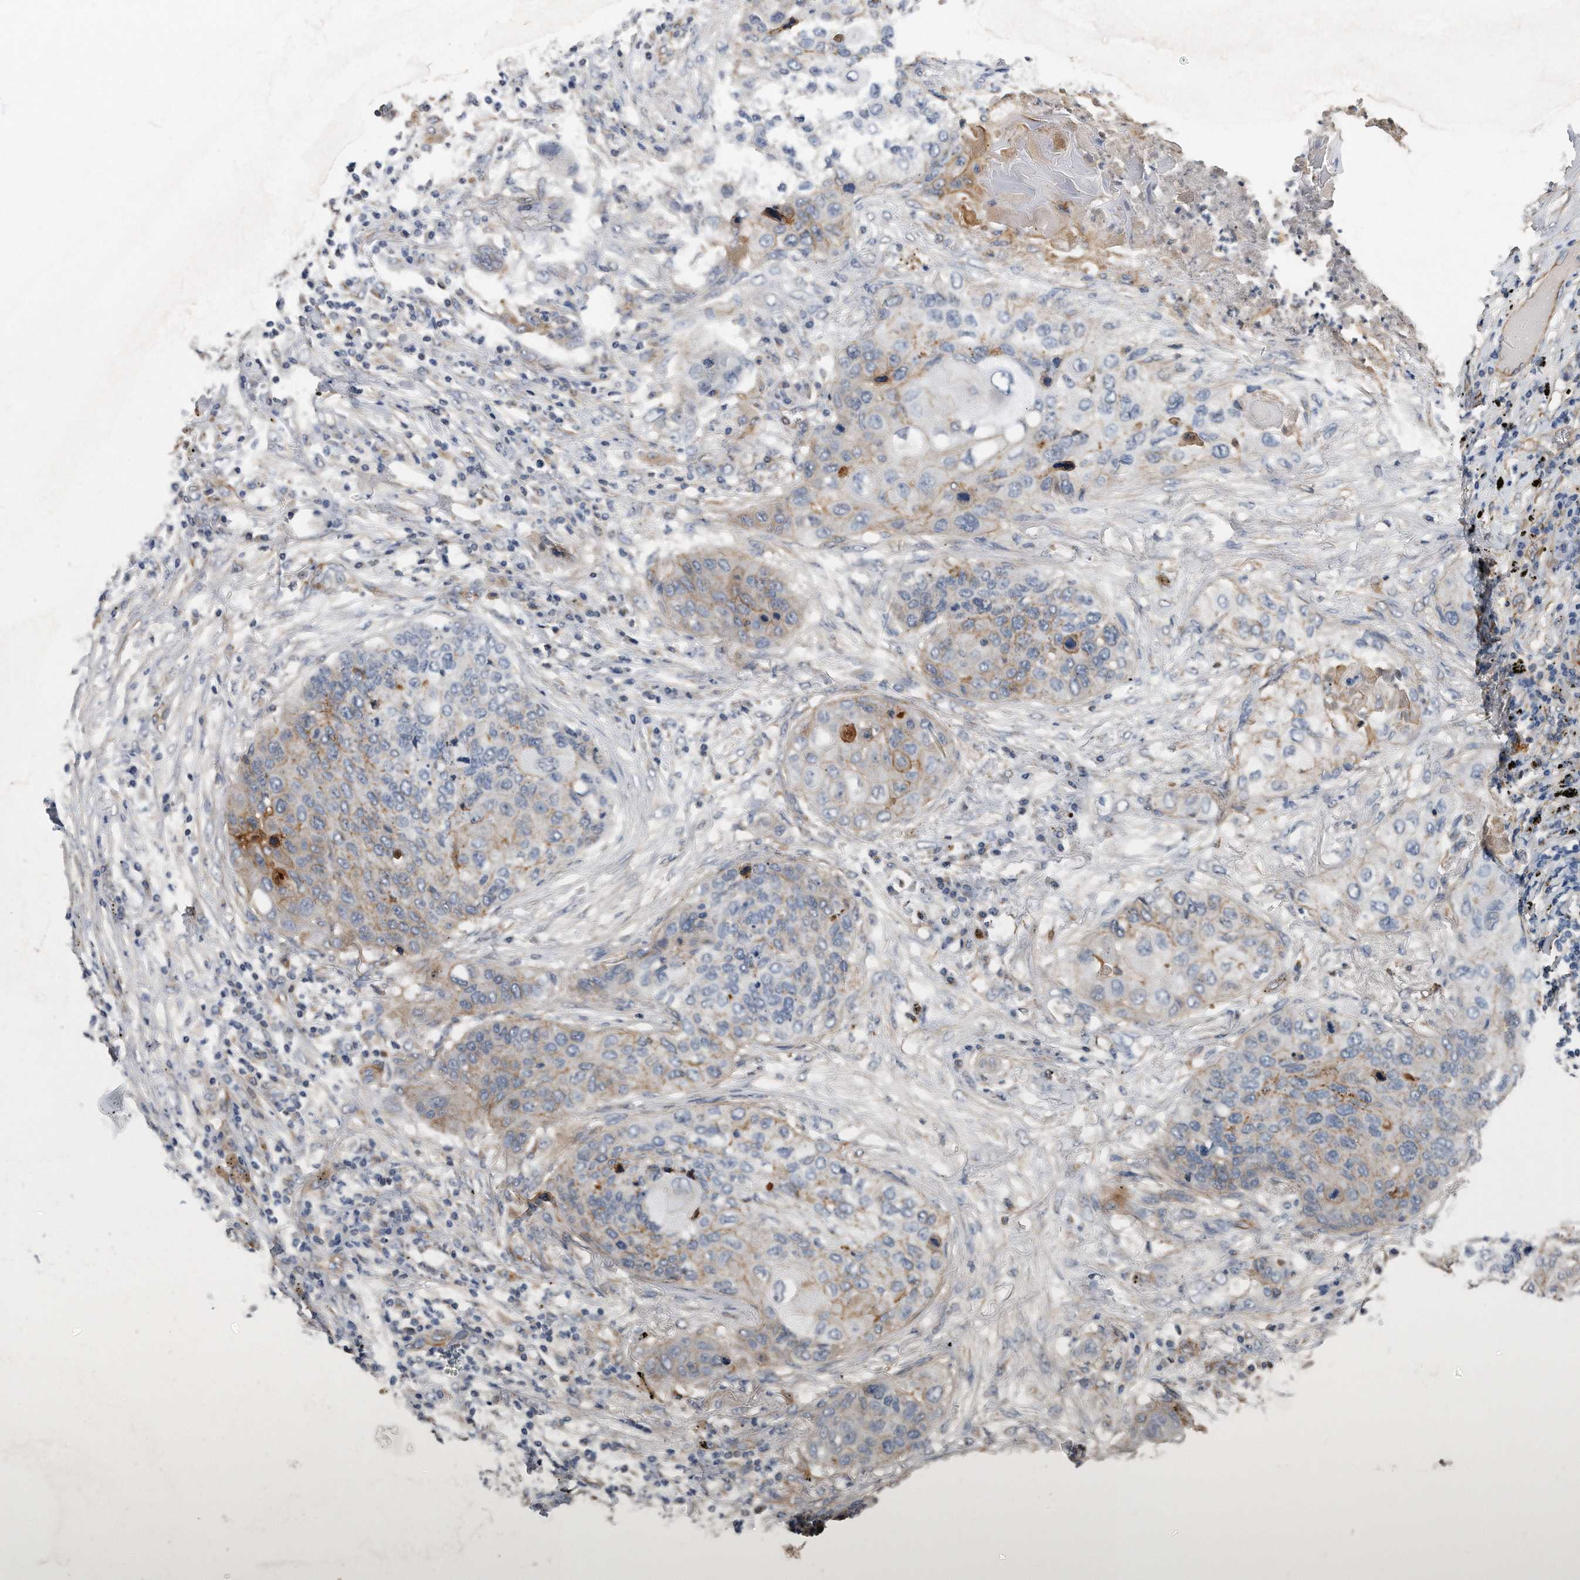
{"staining": {"intensity": "weak", "quantity": "<25%", "location": "cytoplasmic/membranous"}, "tissue": "lung cancer", "cell_type": "Tumor cells", "image_type": "cancer", "snomed": [{"axis": "morphology", "description": "Squamous cell carcinoma, NOS"}, {"axis": "topography", "description": "Lung"}], "caption": "High power microscopy image of an immunohistochemistry (IHC) photomicrograph of lung cancer (squamous cell carcinoma), revealing no significant expression in tumor cells. Nuclei are stained in blue.", "gene": "GPC1", "patient": {"sex": "female", "age": 63}}